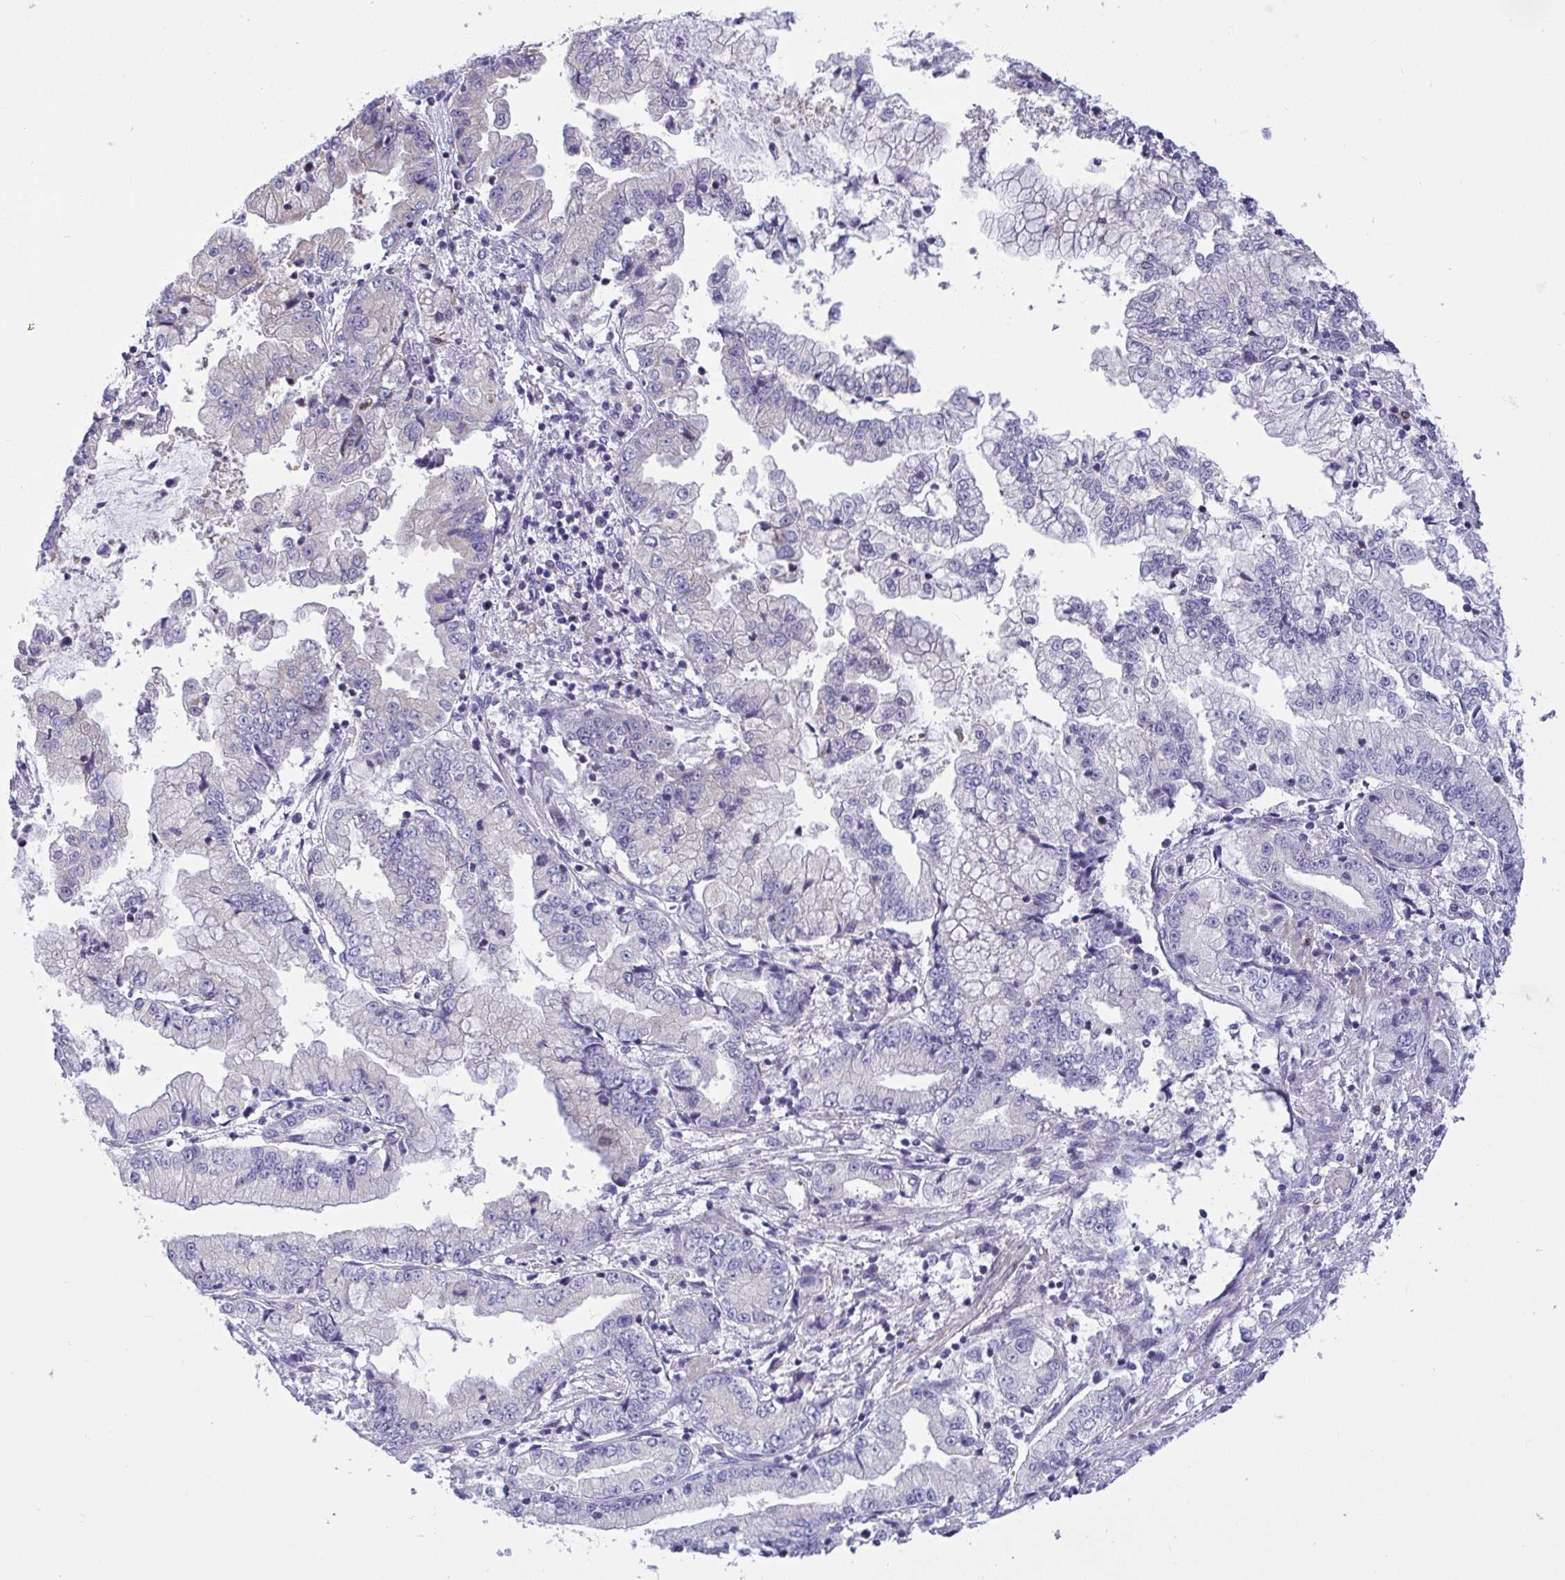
{"staining": {"intensity": "moderate", "quantity": "25%-75%", "location": "cytoplasmic/membranous"}, "tissue": "stomach cancer", "cell_type": "Tumor cells", "image_type": "cancer", "snomed": [{"axis": "morphology", "description": "Adenocarcinoma, NOS"}, {"axis": "topography", "description": "Stomach, upper"}], "caption": "About 25%-75% of tumor cells in stomach cancer display moderate cytoplasmic/membranous protein positivity as visualized by brown immunohistochemical staining.", "gene": "NTN1", "patient": {"sex": "female", "age": 74}}